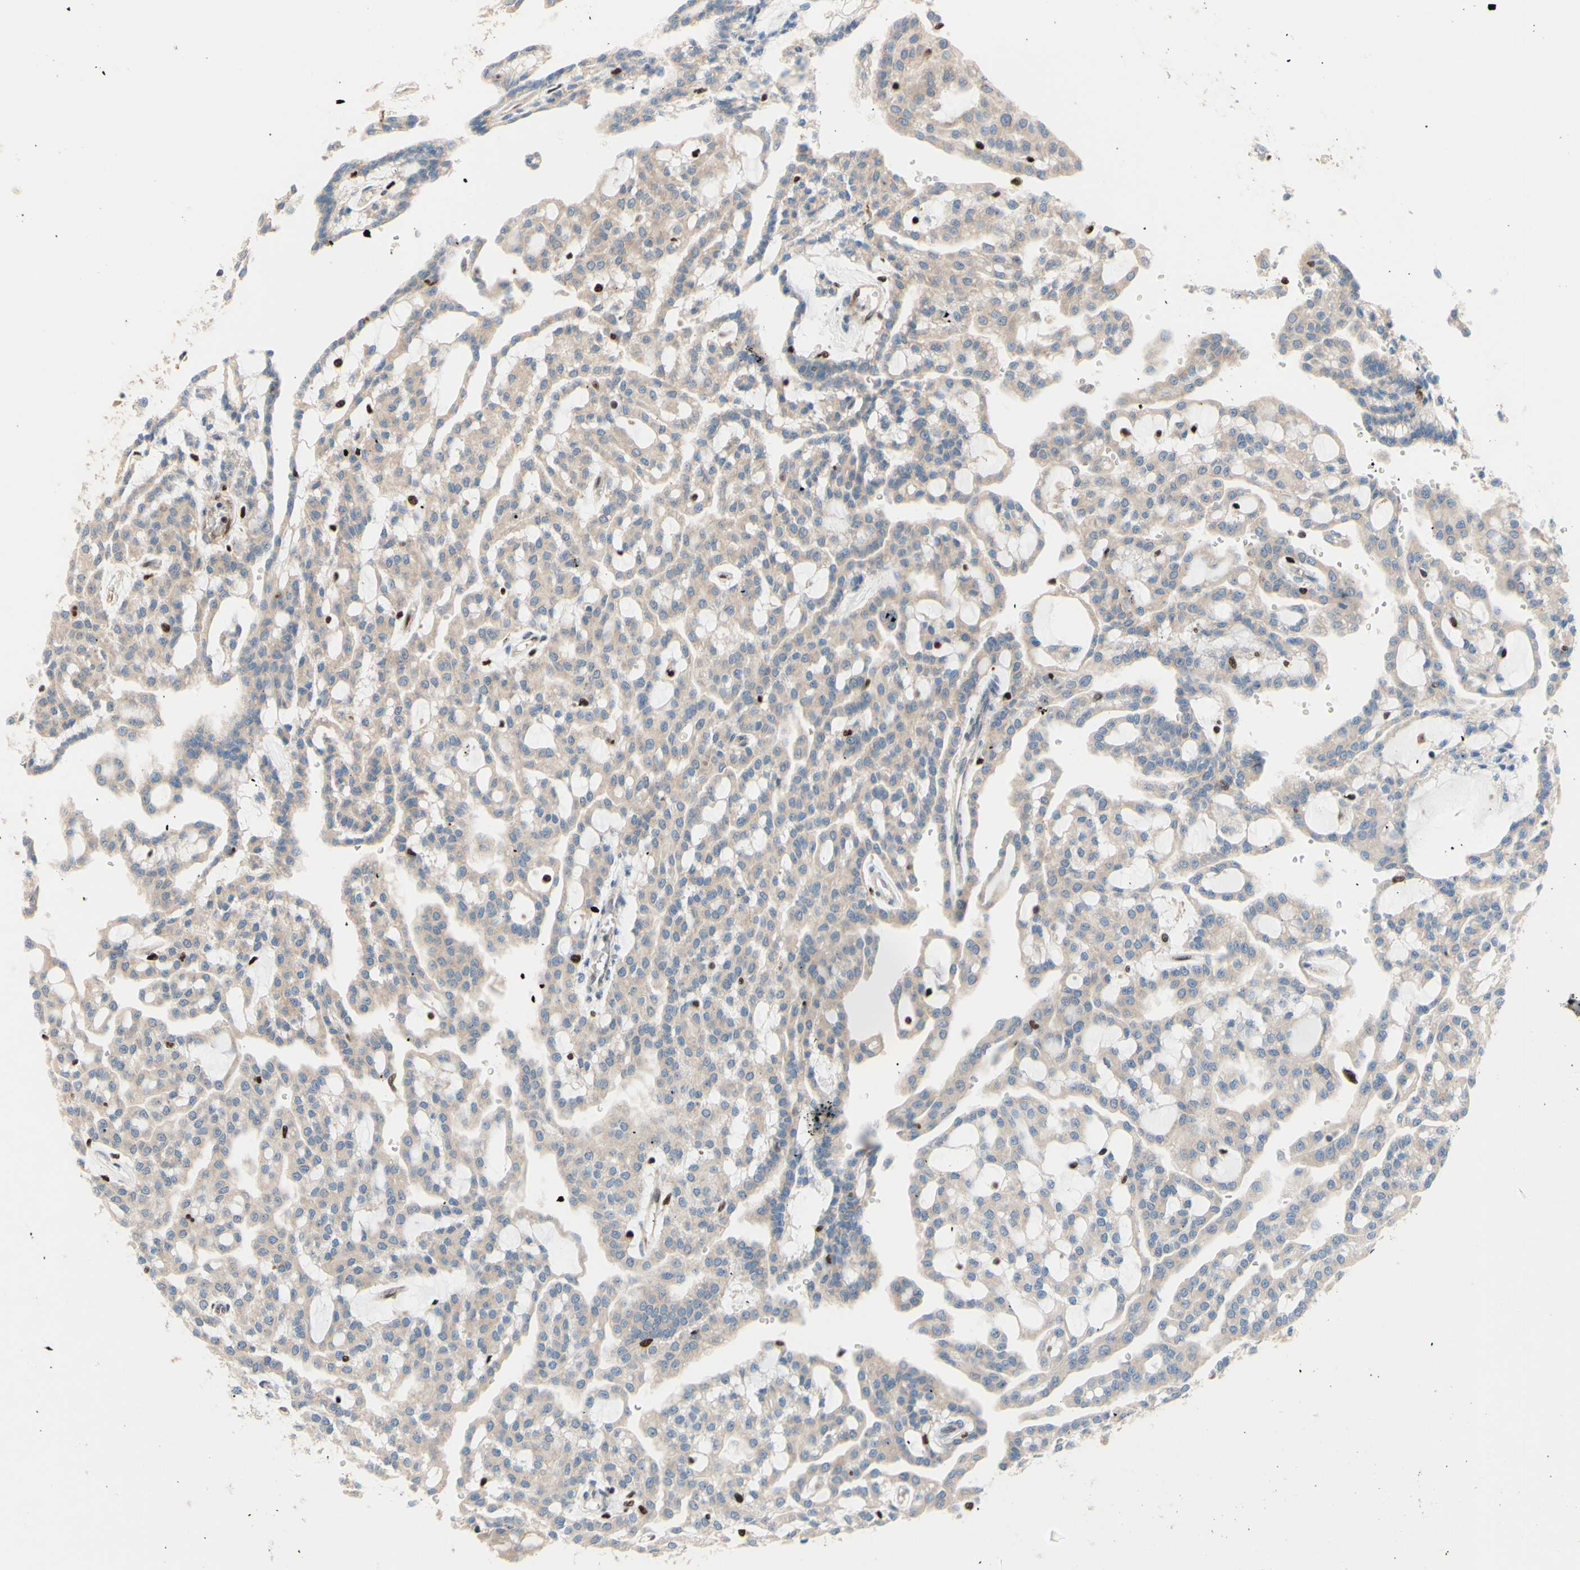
{"staining": {"intensity": "weak", "quantity": ">75%", "location": "cytoplasmic/membranous"}, "tissue": "renal cancer", "cell_type": "Tumor cells", "image_type": "cancer", "snomed": [{"axis": "morphology", "description": "Adenocarcinoma, NOS"}, {"axis": "topography", "description": "Kidney"}], "caption": "DAB (3,3'-diaminobenzidine) immunohistochemical staining of renal adenocarcinoma demonstrates weak cytoplasmic/membranous protein expression in about >75% of tumor cells.", "gene": "EED", "patient": {"sex": "male", "age": 63}}